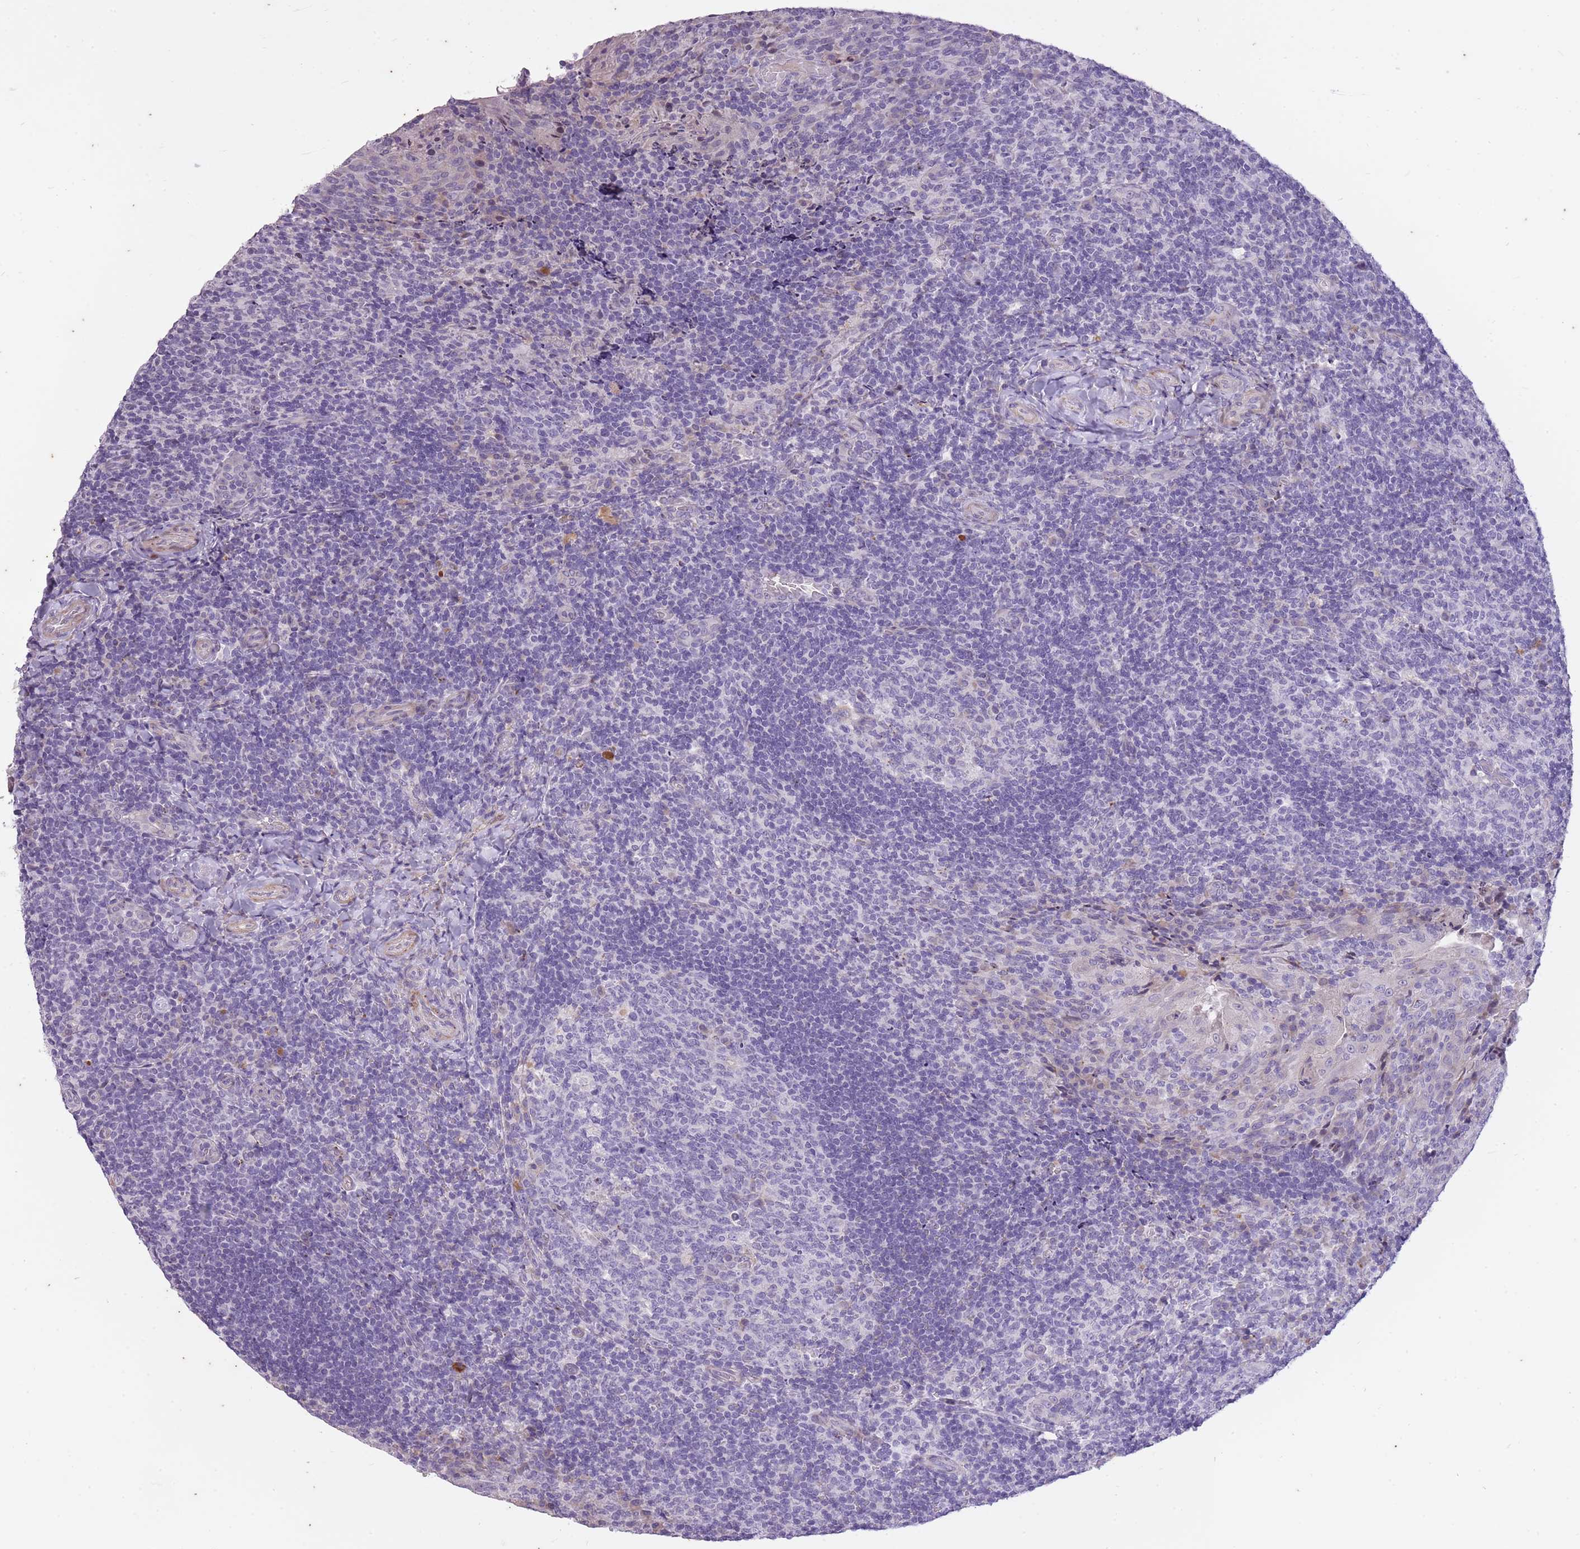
{"staining": {"intensity": "weak", "quantity": "<25%", "location": "nuclear"}, "tissue": "tonsil", "cell_type": "Germinal center cells", "image_type": "normal", "snomed": [{"axis": "morphology", "description": "Normal tissue, NOS"}, {"axis": "topography", "description": "Tonsil"}], "caption": "Unremarkable tonsil was stained to show a protein in brown. There is no significant positivity in germinal center cells. The staining is performed using DAB (3,3'-diaminobenzidine) brown chromogen with nuclei counter-stained in using hematoxylin.", "gene": "CNTNAP3B", "patient": {"sex": "male", "age": 17}}